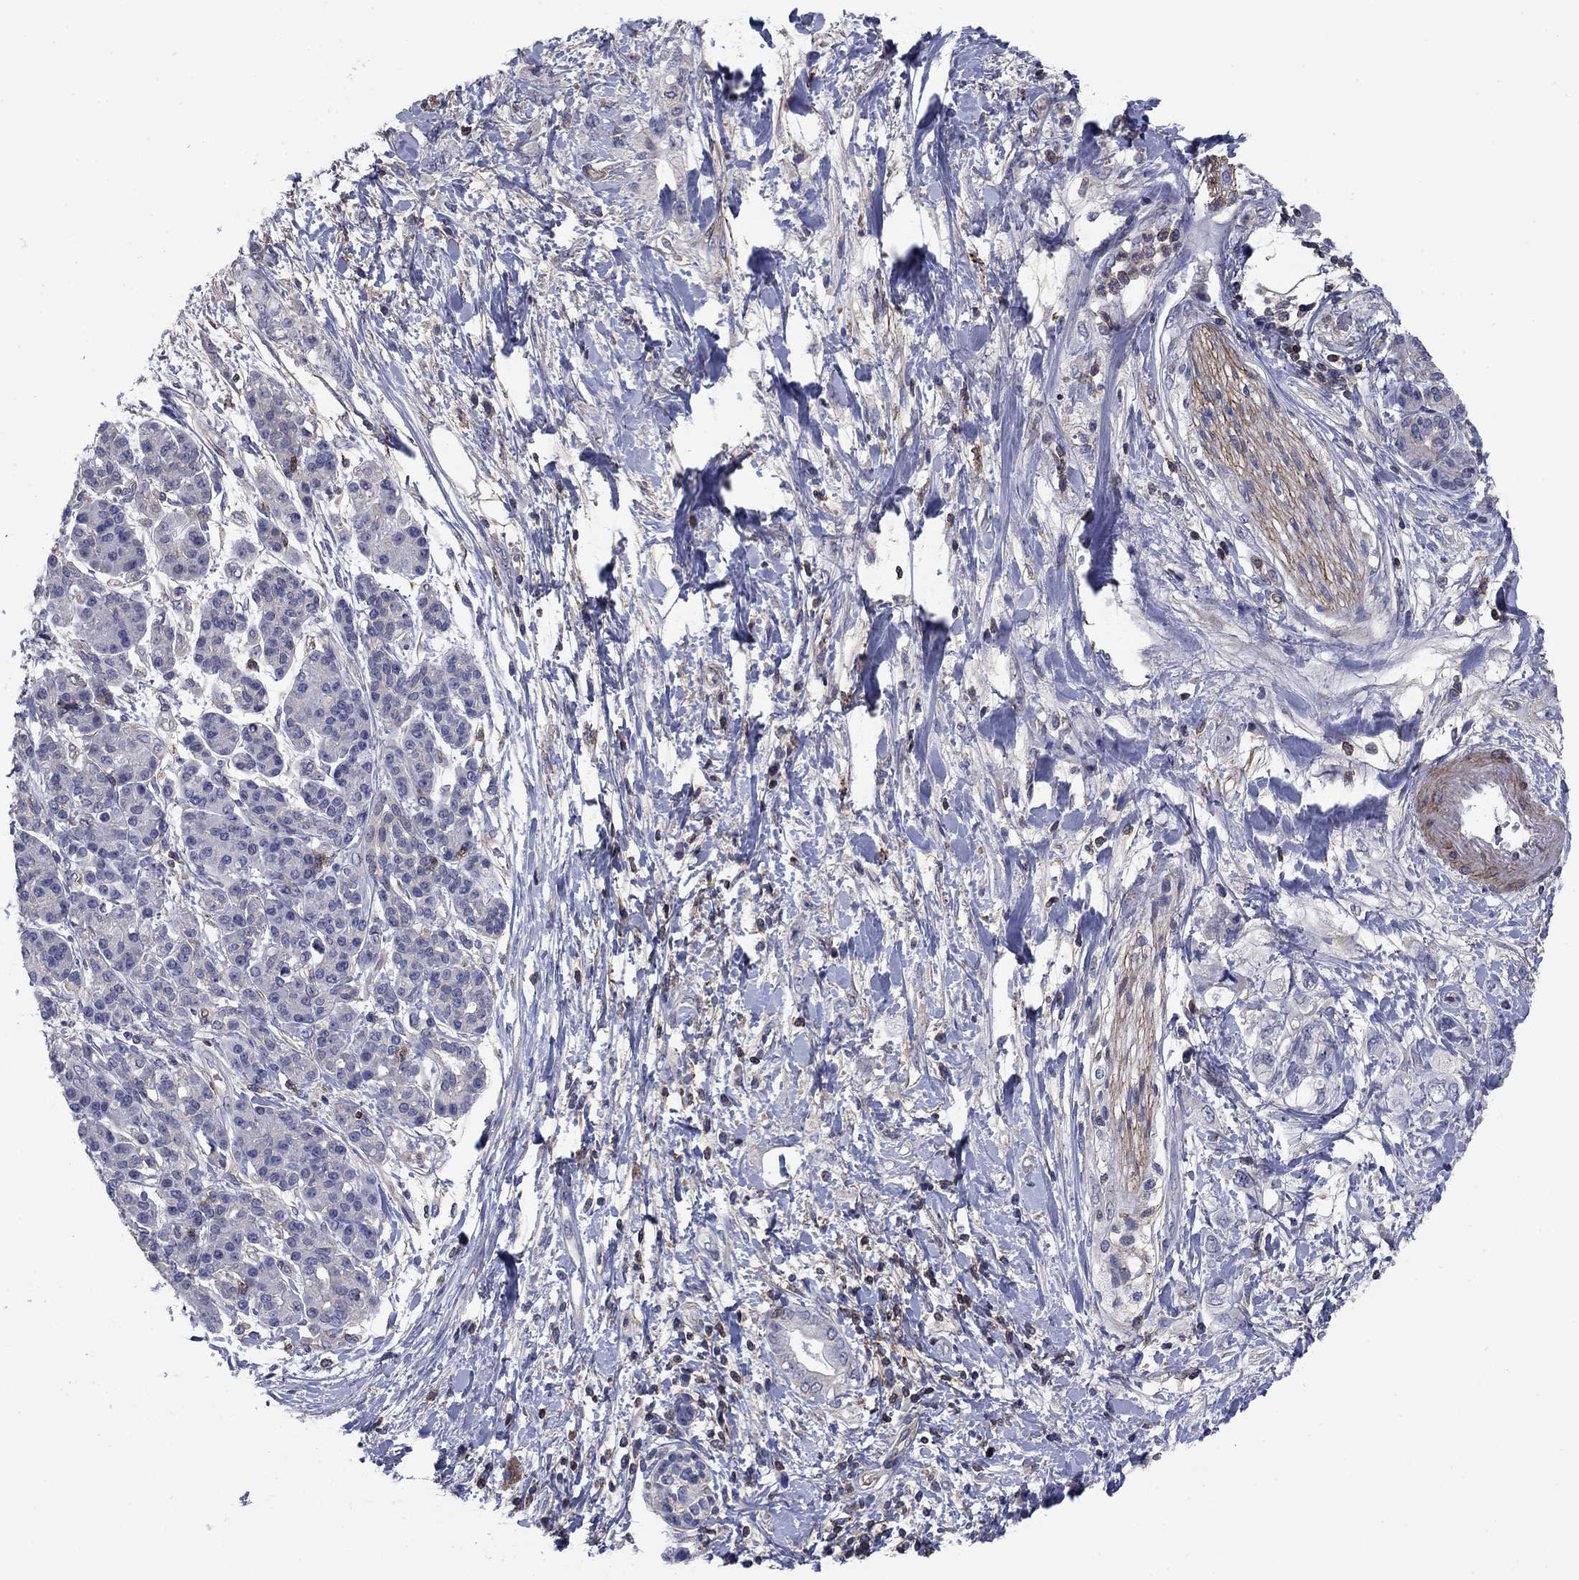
{"staining": {"intensity": "negative", "quantity": "none", "location": "none"}, "tissue": "pancreatic cancer", "cell_type": "Tumor cells", "image_type": "cancer", "snomed": [{"axis": "morphology", "description": "Adenocarcinoma, NOS"}, {"axis": "topography", "description": "Pancreas"}], "caption": "The IHC histopathology image has no significant positivity in tumor cells of adenocarcinoma (pancreatic) tissue. Brightfield microscopy of immunohistochemistry stained with DAB (brown) and hematoxylin (blue), captured at high magnification.", "gene": "PSD4", "patient": {"sex": "female", "age": 56}}